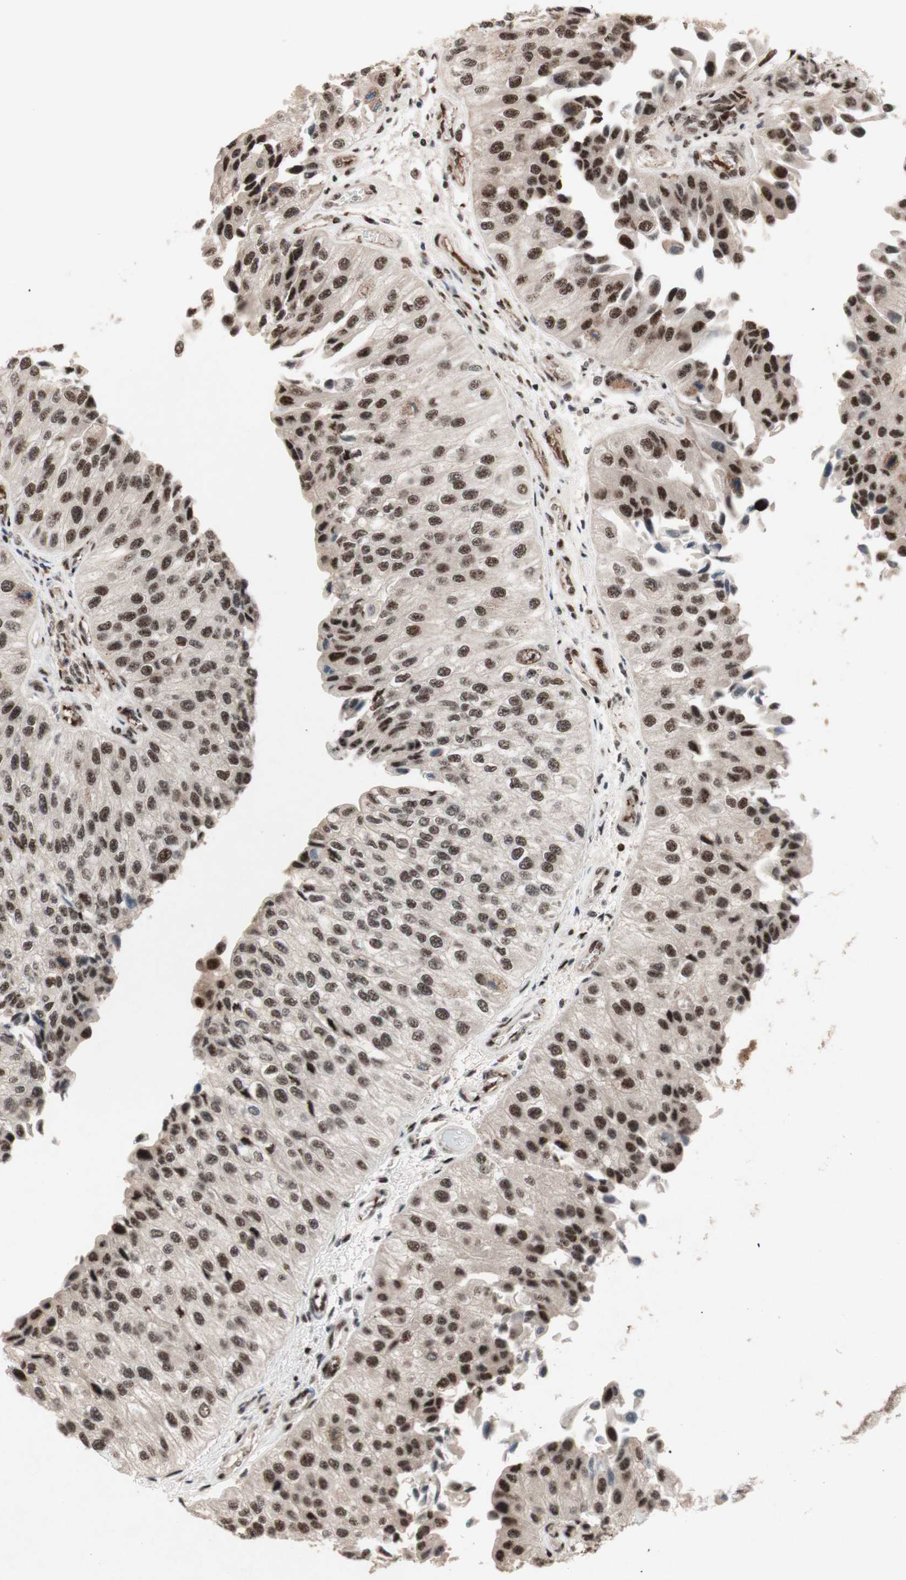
{"staining": {"intensity": "strong", "quantity": ">75%", "location": "nuclear"}, "tissue": "urothelial cancer", "cell_type": "Tumor cells", "image_type": "cancer", "snomed": [{"axis": "morphology", "description": "Urothelial carcinoma, High grade"}, {"axis": "topography", "description": "Kidney"}, {"axis": "topography", "description": "Urinary bladder"}], "caption": "Immunohistochemical staining of urothelial carcinoma (high-grade) exhibits high levels of strong nuclear staining in about >75% of tumor cells. (IHC, brightfield microscopy, high magnification).", "gene": "TLE1", "patient": {"sex": "male", "age": 77}}